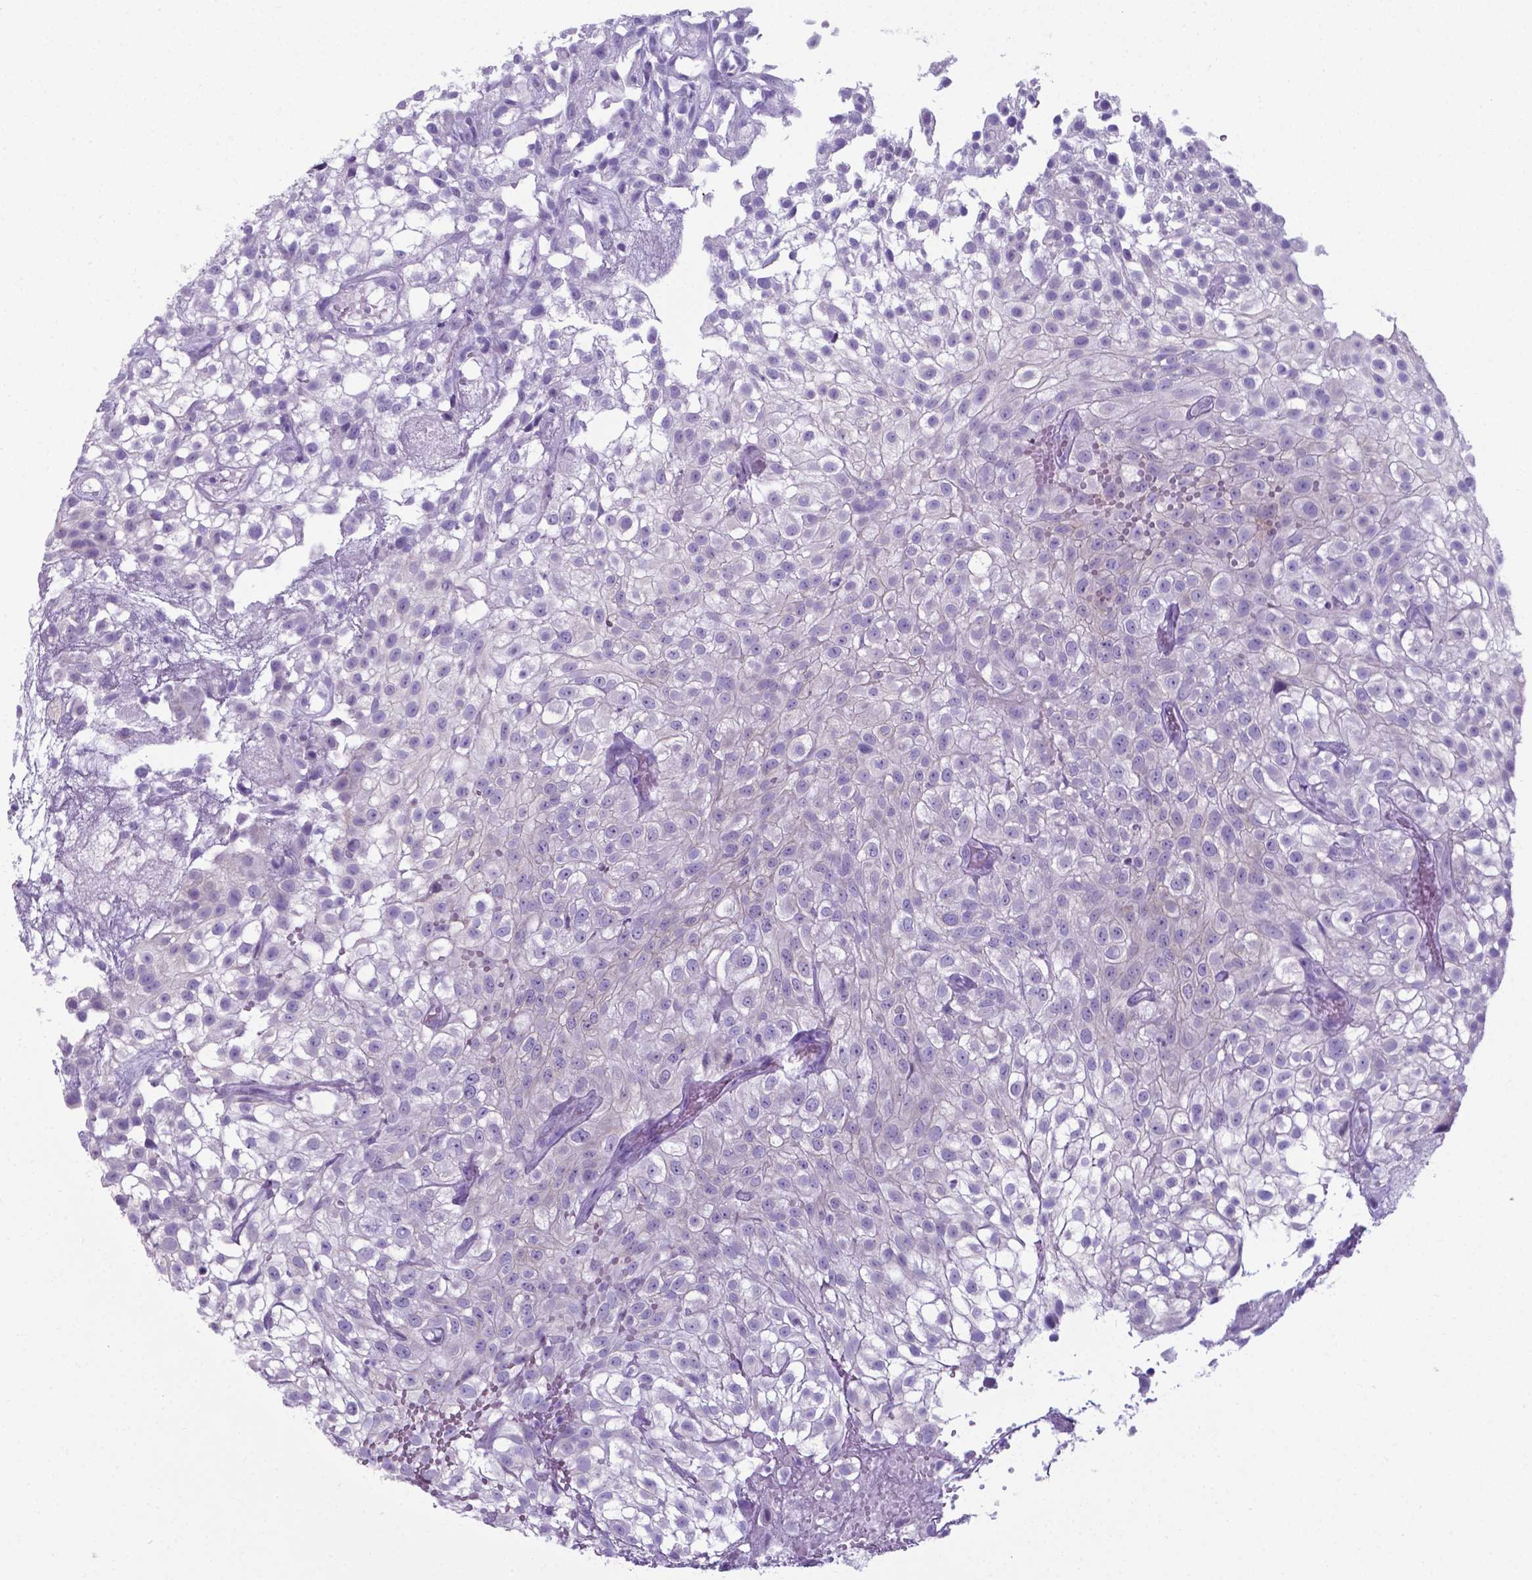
{"staining": {"intensity": "negative", "quantity": "none", "location": "none"}, "tissue": "urothelial cancer", "cell_type": "Tumor cells", "image_type": "cancer", "snomed": [{"axis": "morphology", "description": "Urothelial carcinoma, High grade"}, {"axis": "topography", "description": "Urinary bladder"}], "caption": "IHC image of urothelial cancer stained for a protein (brown), which shows no staining in tumor cells.", "gene": "AP5B1", "patient": {"sex": "male", "age": 56}}